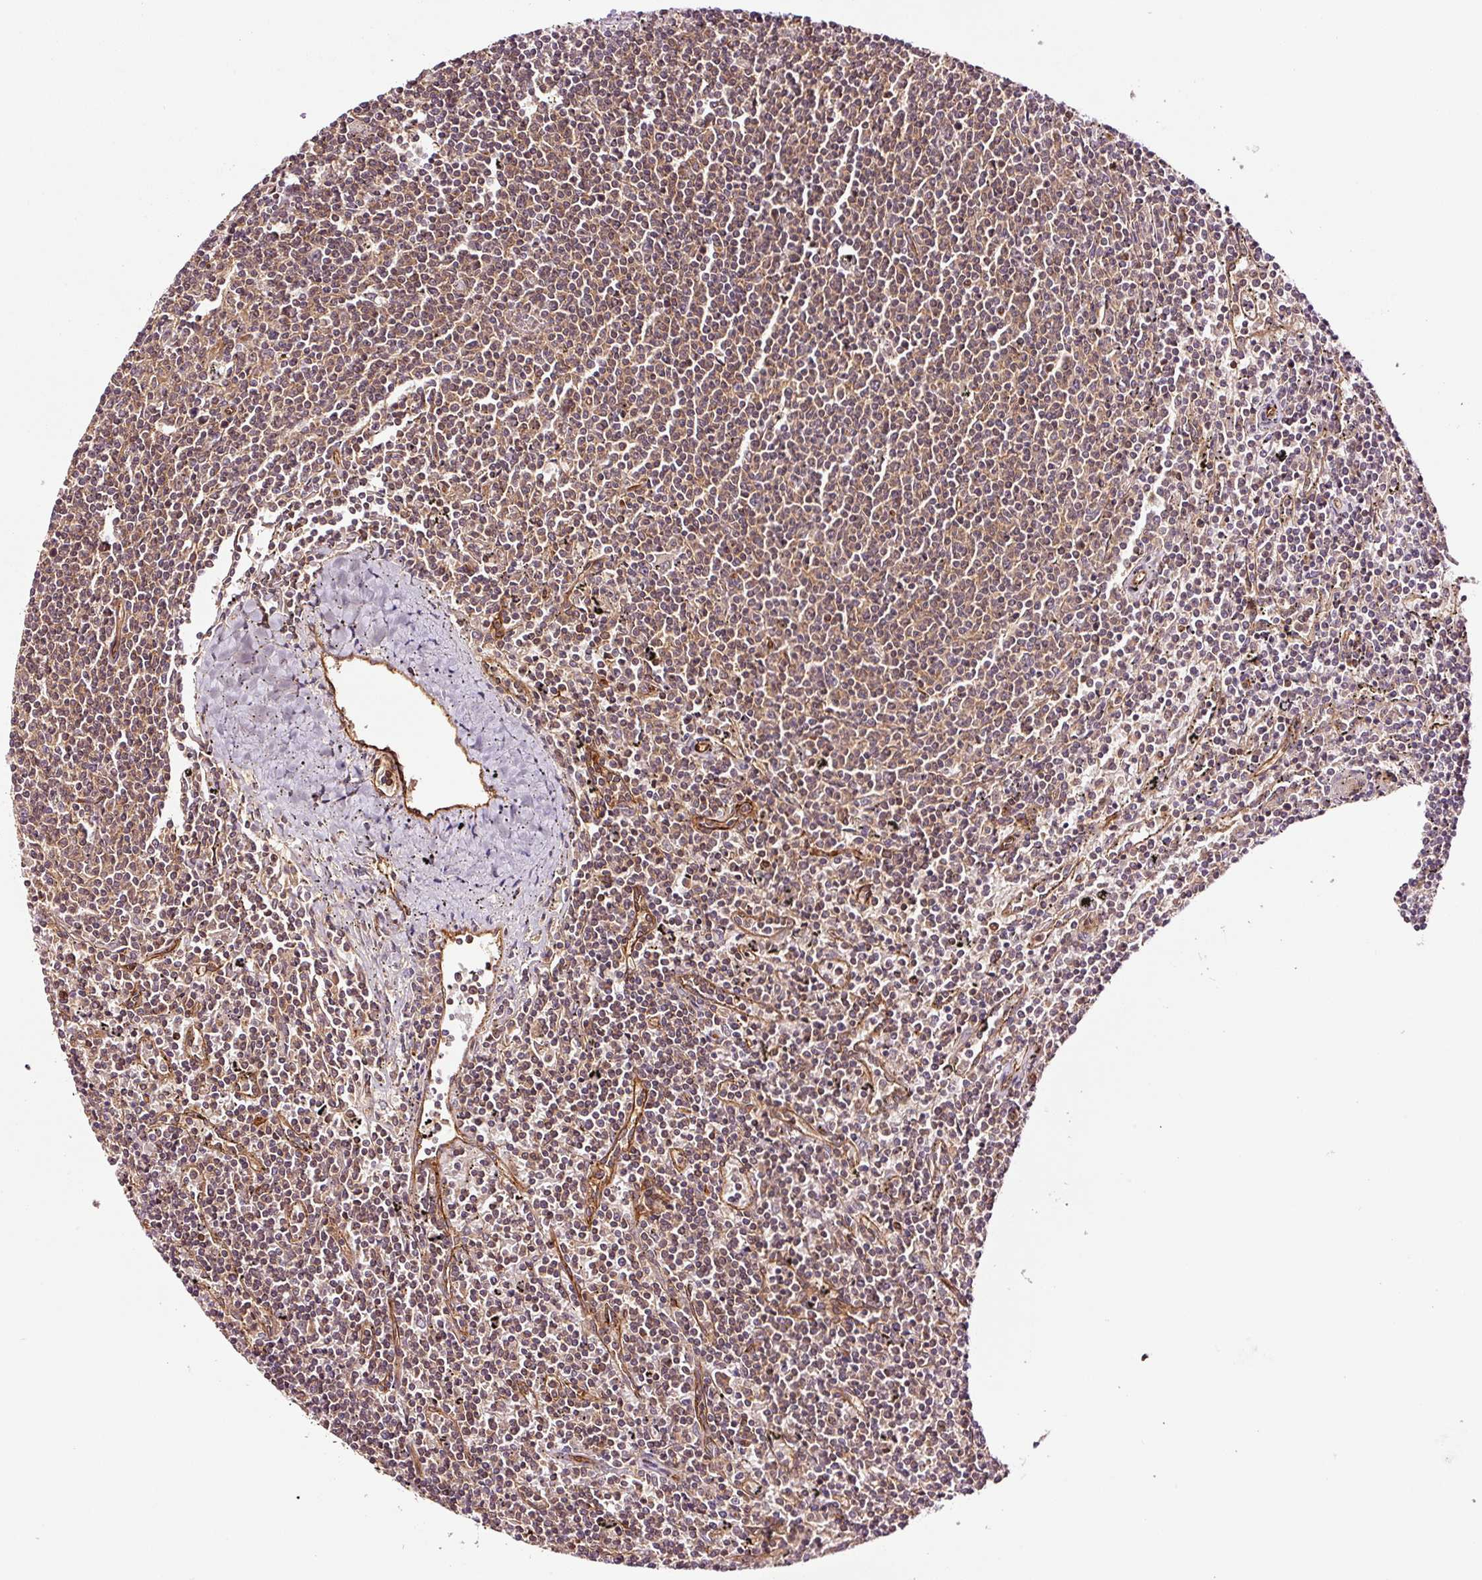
{"staining": {"intensity": "moderate", "quantity": ">75%", "location": "cytoplasmic/membranous"}, "tissue": "lymphoma", "cell_type": "Tumor cells", "image_type": "cancer", "snomed": [{"axis": "morphology", "description": "Malignant lymphoma, non-Hodgkin's type, Low grade"}, {"axis": "topography", "description": "Spleen"}], "caption": "Protein expression analysis of human lymphoma reveals moderate cytoplasmic/membranous positivity in about >75% of tumor cells.", "gene": "METAP1", "patient": {"sex": "female", "age": 50}}